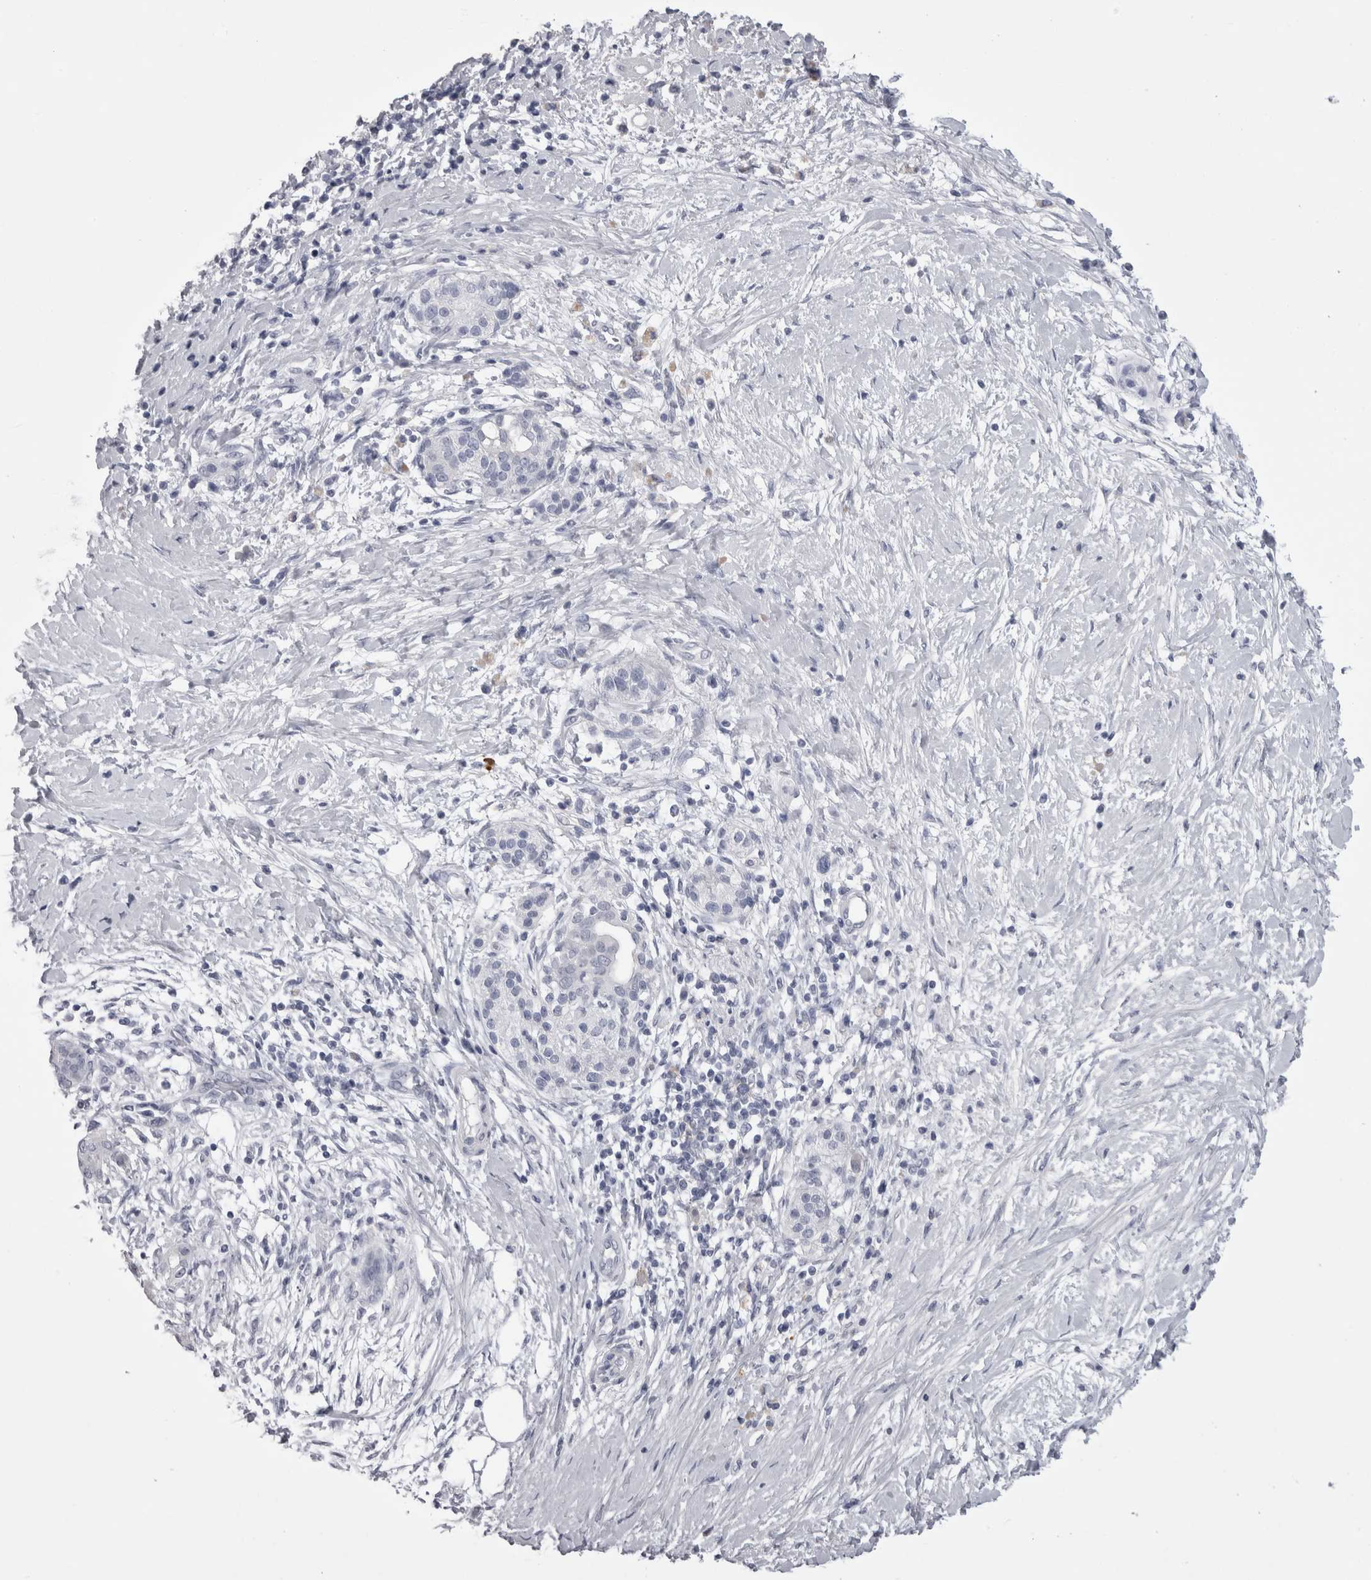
{"staining": {"intensity": "negative", "quantity": "none", "location": "none"}, "tissue": "pancreatic cancer", "cell_type": "Tumor cells", "image_type": "cancer", "snomed": [{"axis": "morphology", "description": "Adenocarcinoma, NOS"}, {"axis": "topography", "description": "Pancreas"}], "caption": "The IHC photomicrograph has no significant expression in tumor cells of pancreatic cancer (adenocarcinoma) tissue.", "gene": "AFMID", "patient": {"sex": "male", "age": 58}}